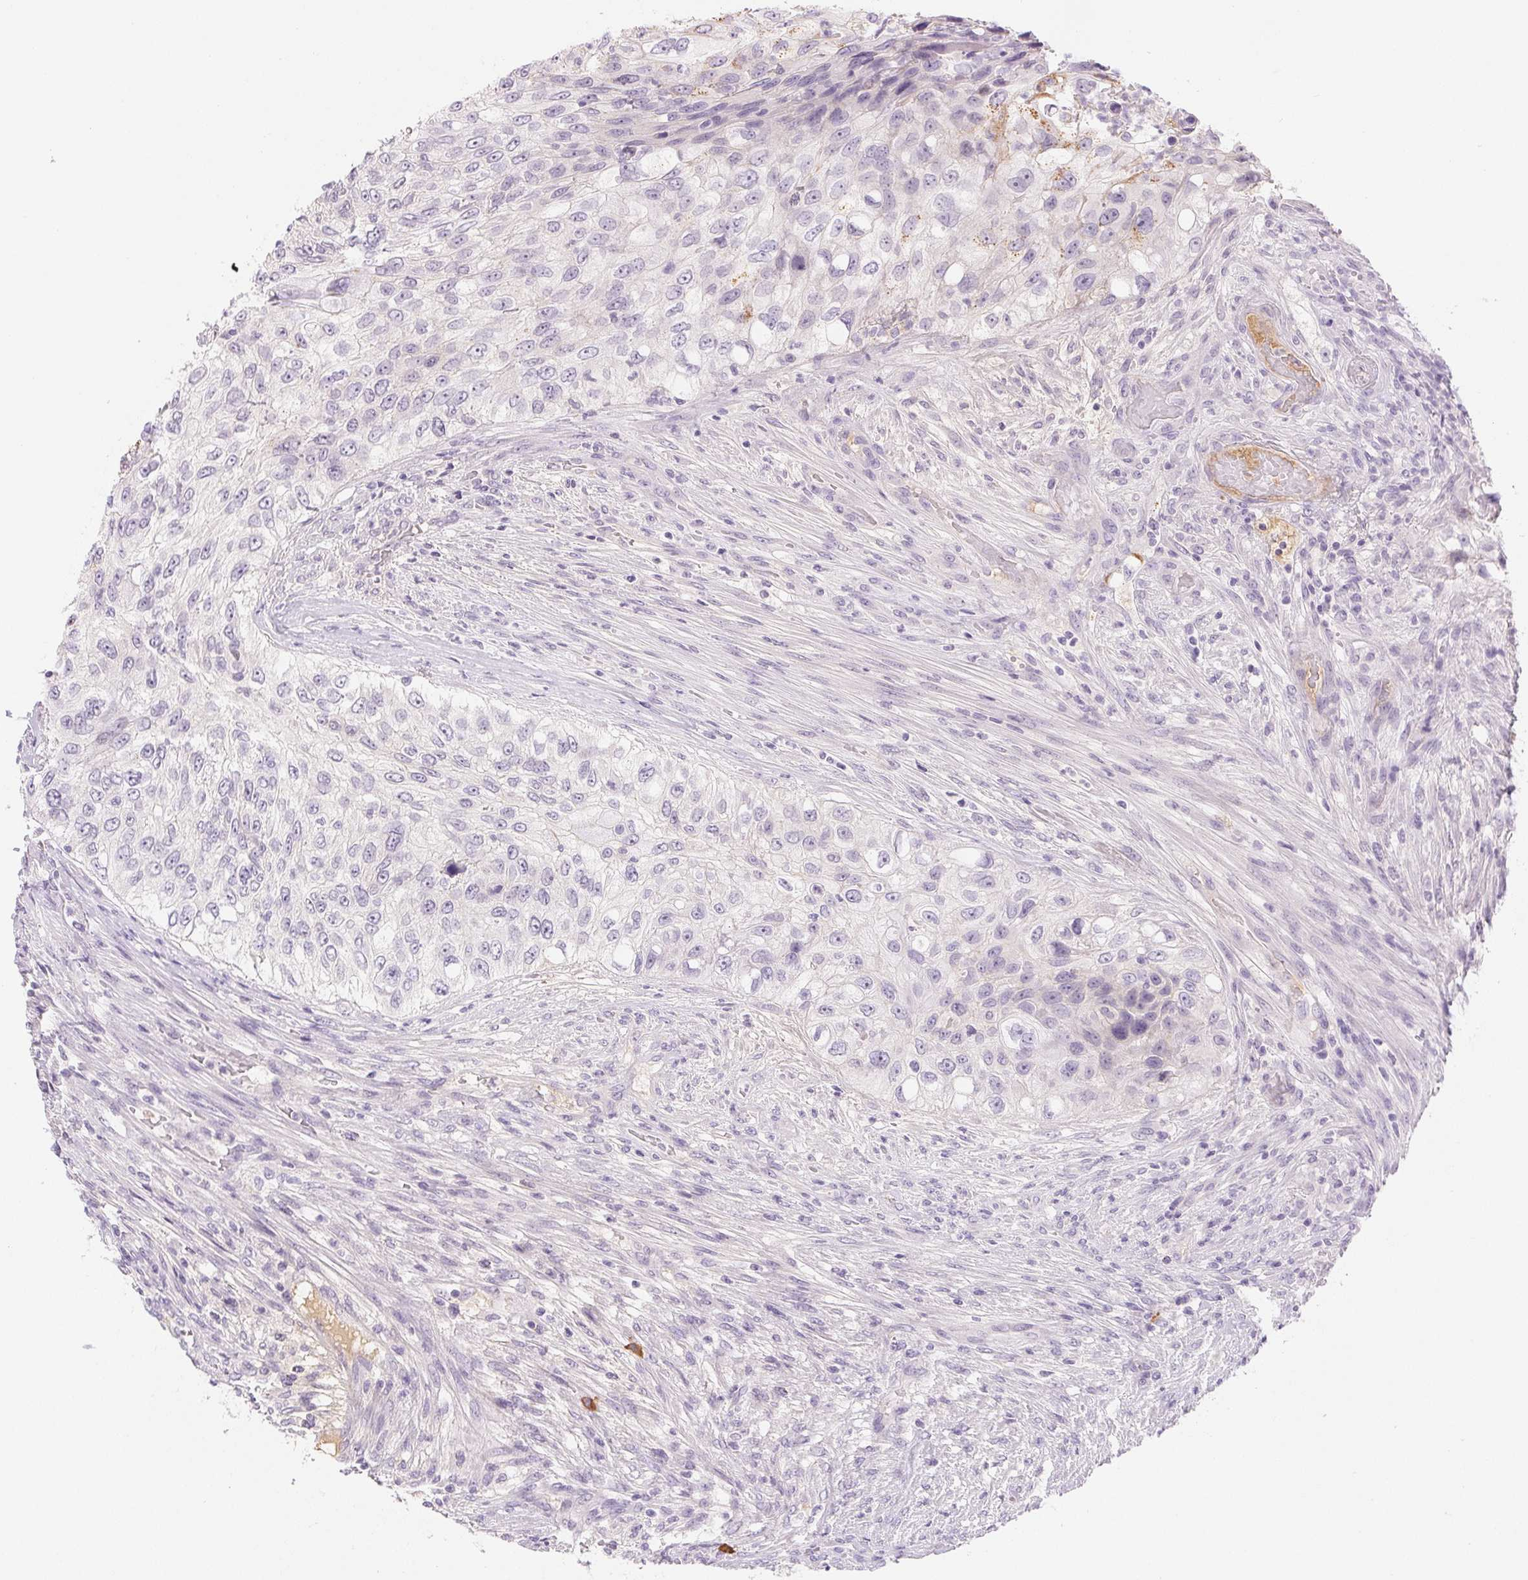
{"staining": {"intensity": "negative", "quantity": "none", "location": "none"}, "tissue": "urothelial cancer", "cell_type": "Tumor cells", "image_type": "cancer", "snomed": [{"axis": "morphology", "description": "Urothelial carcinoma, High grade"}, {"axis": "topography", "description": "Urinary bladder"}], "caption": "Immunohistochemistry (IHC) of human urothelial carcinoma (high-grade) displays no staining in tumor cells. (DAB (3,3'-diaminobenzidine) IHC with hematoxylin counter stain).", "gene": "IFIT1B", "patient": {"sex": "female", "age": 60}}